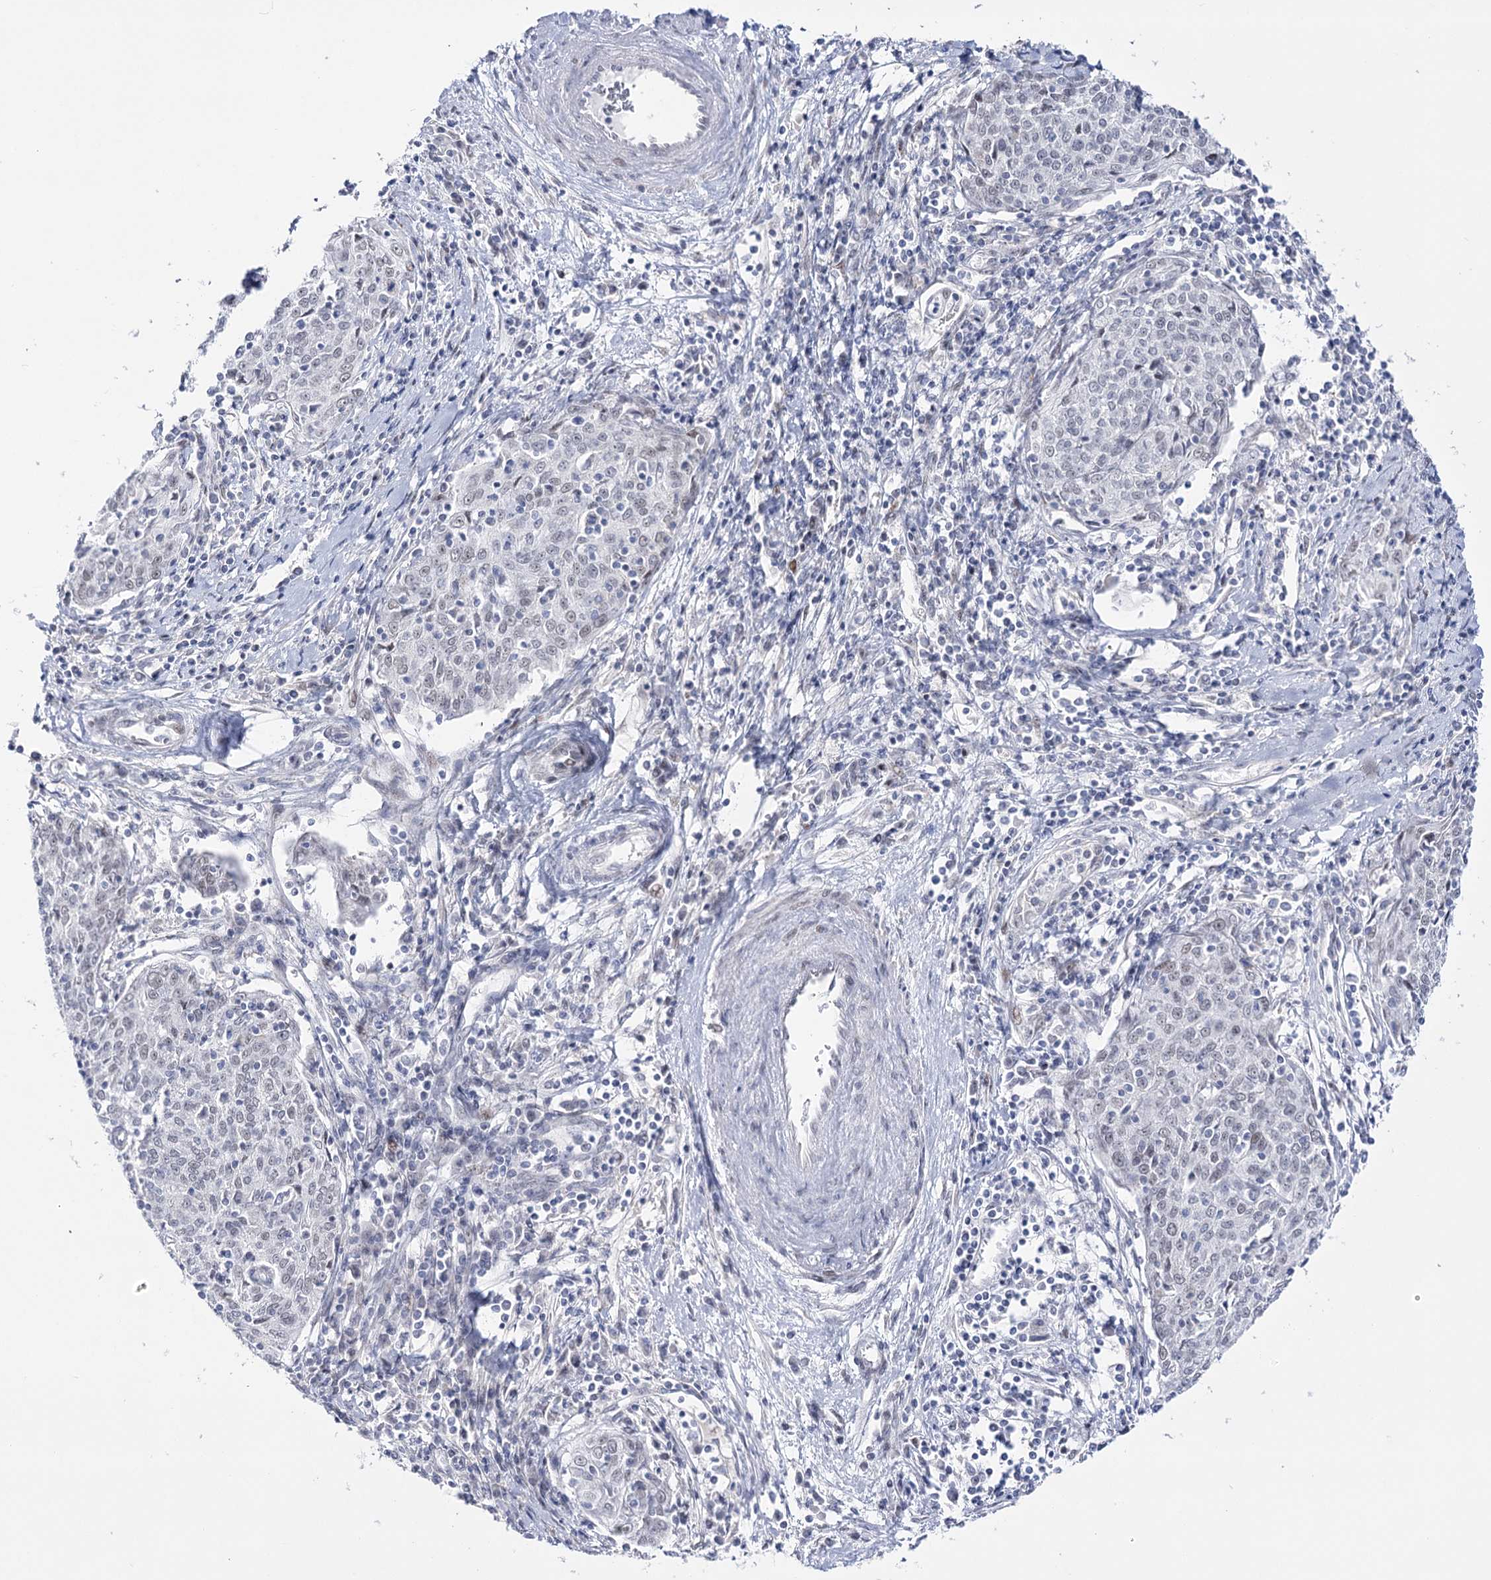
{"staining": {"intensity": "weak", "quantity": "<25%", "location": "nuclear"}, "tissue": "cervical cancer", "cell_type": "Tumor cells", "image_type": "cancer", "snomed": [{"axis": "morphology", "description": "Squamous cell carcinoma, NOS"}, {"axis": "topography", "description": "Cervix"}], "caption": "The micrograph demonstrates no staining of tumor cells in cervical cancer. The staining was performed using DAB to visualize the protein expression in brown, while the nuclei were stained in blue with hematoxylin (Magnification: 20x).", "gene": "RBM15B", "patient": {"sex": "female", "age": 48}}